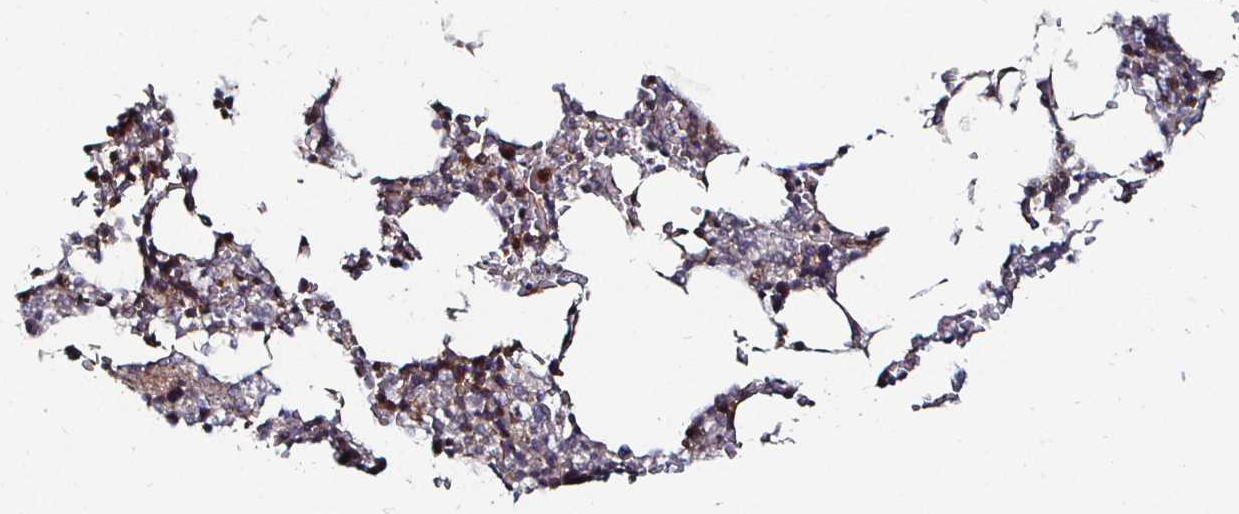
{"staining": {"intensity": "strong", "quantity": "25%-75%", "location": "cytoplasmic/membranous"}, "tissue": "bone marrow", "cell_type": "Hematopoietic cells", "image_type": "normal", "snomed": [{"axis": "morphology", "description": "Normal tissue, NOS"}, {"axis": "topography", "description": "Bone marrow"}], "caption": "Bone marrow stained with a brown dye demonstrates strong cytoplasmic/membranous positive positivity in about 25%-75% of hematopoietic cells.", "gene": "TBKBP1", "patient": {"sex": "female", "age": 42}}